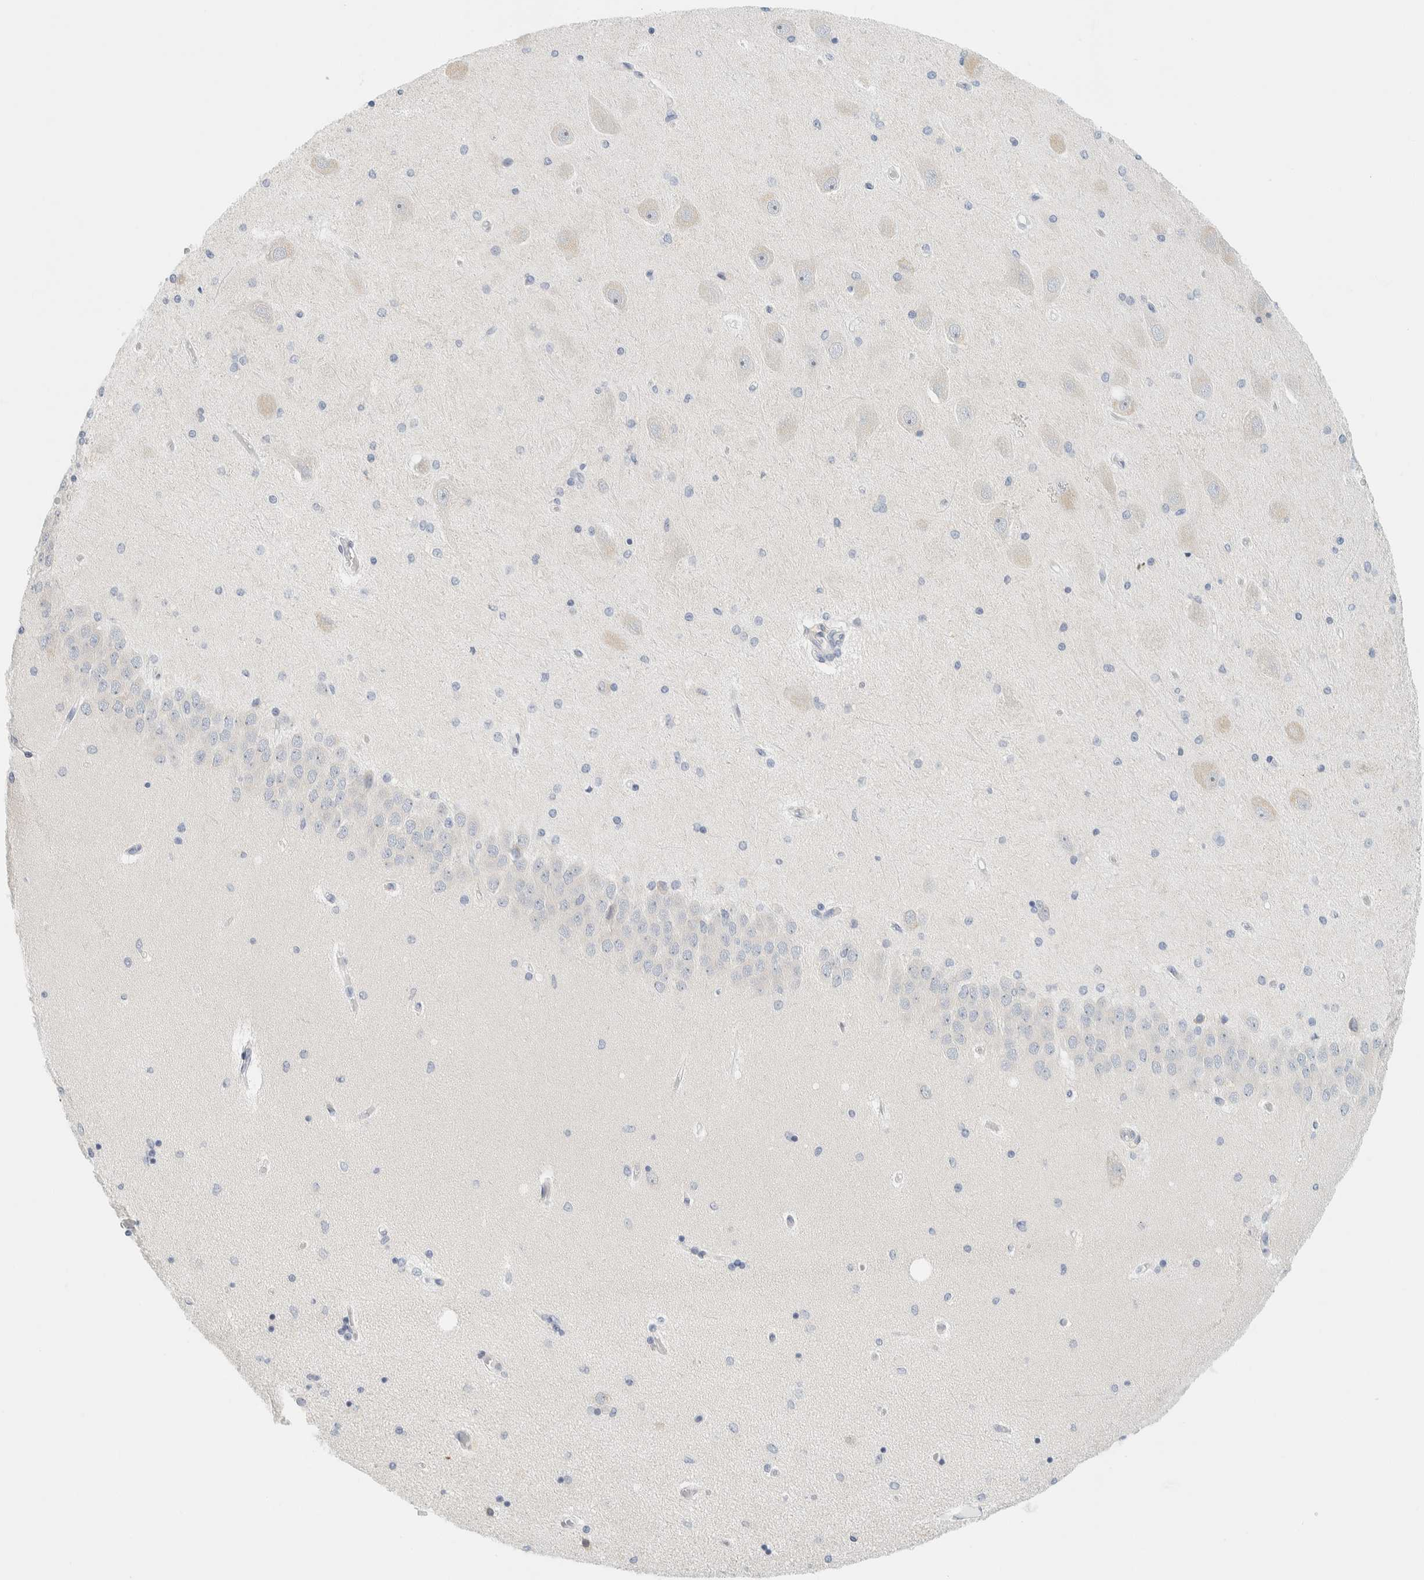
{"staining": {"intensity": "negative", "quantity": "none", "location": "none"}, "tissue": "hippocampus", "cell_type": "Glial cells", "image_type": "normal", "snomed": [{"axis": "morphology", "description": "Normal tissue, NOS"}, {"axis": "topography", "description": "Hippocampus"}], "caption": "Immunohistochemistry (IHC) histopathology image of unremarkable hippocampus: human hippocampus stained with DAB (3,3'-diaminobenzidine) demonstrates no significant protein positivity in glial cells.", "gene": "AARSD1", "patient": {"sex": "female", "age": 54}}